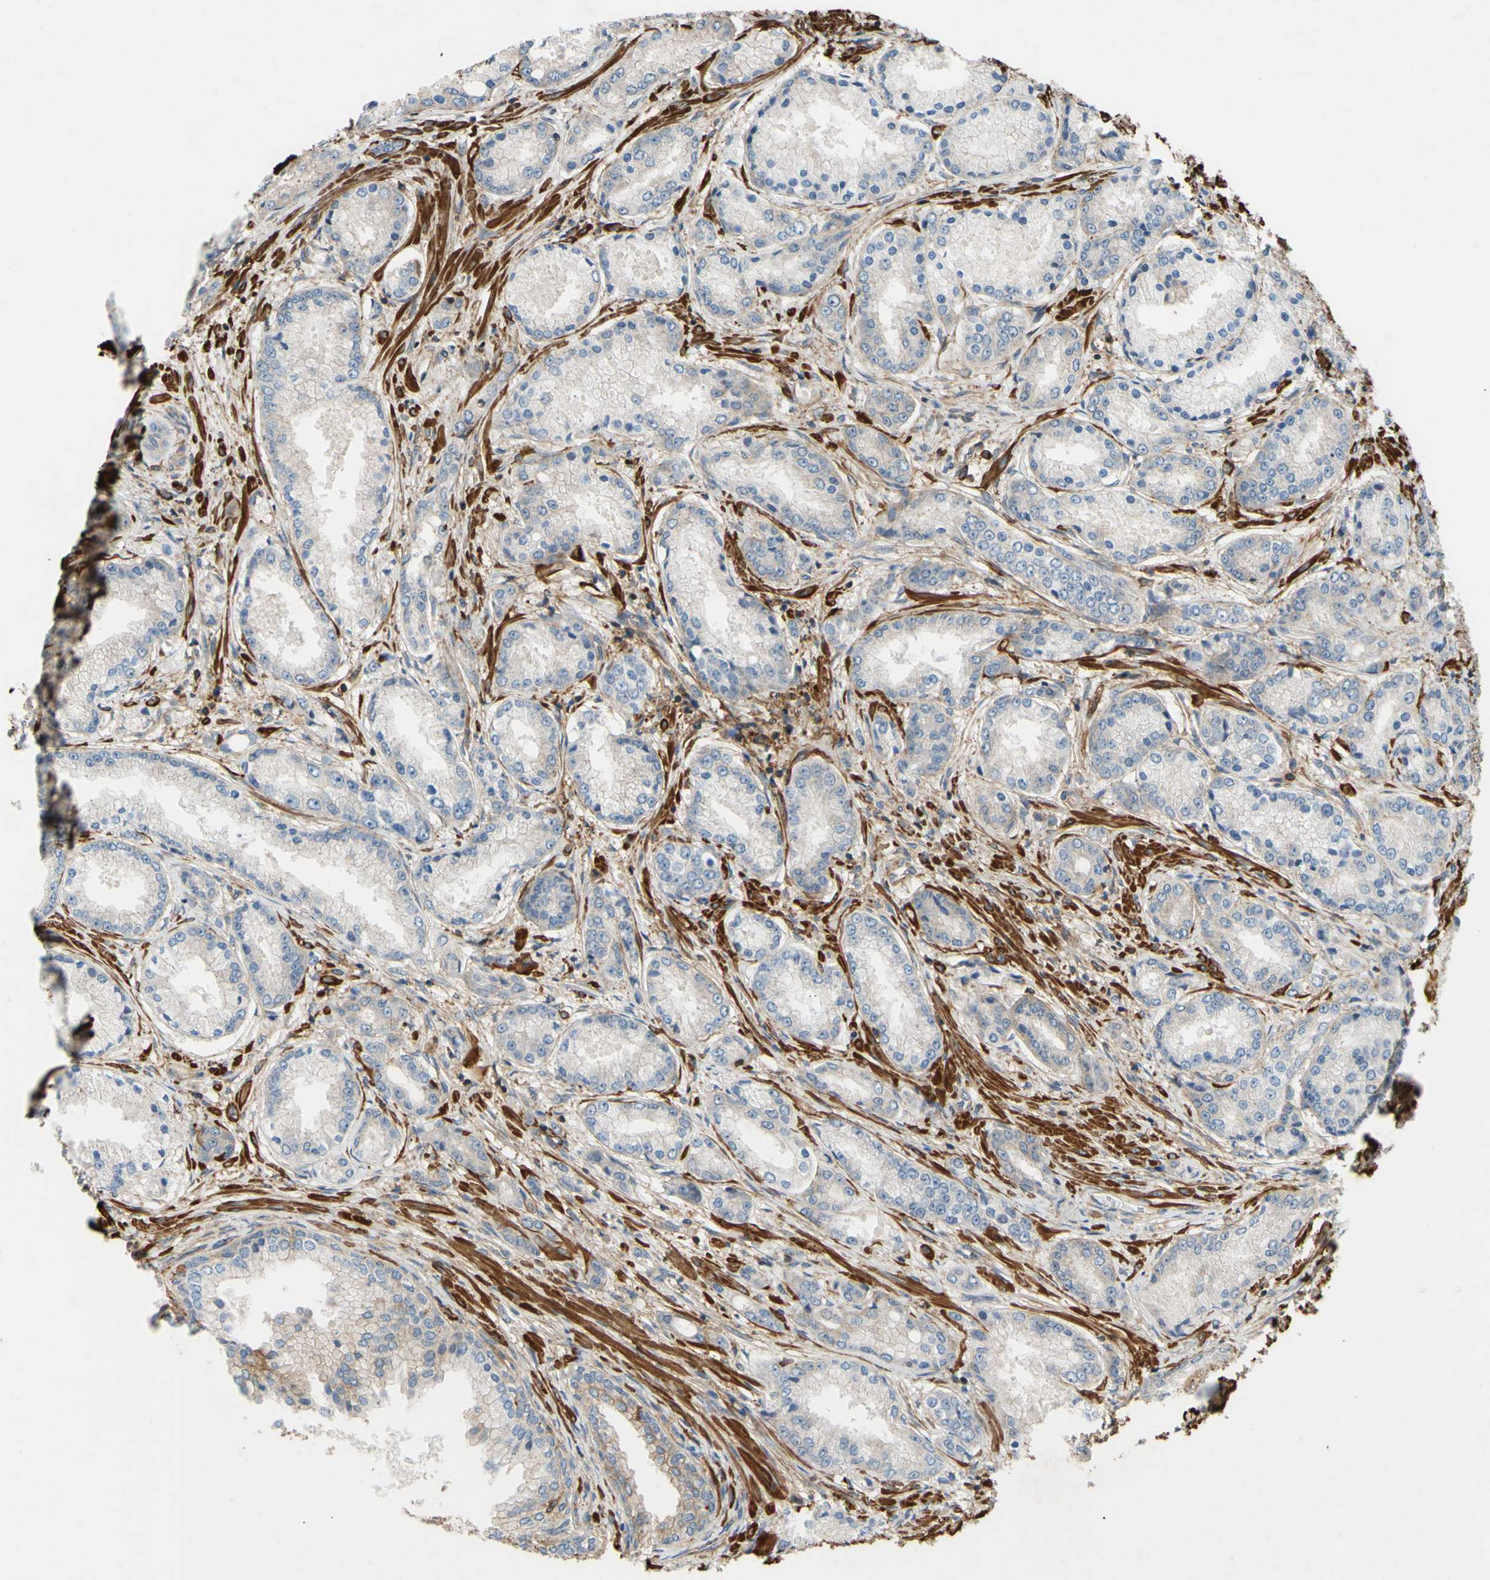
{"staining": {"intensity": "negative", "quantity": "none", "location": "none"}, "tissue": "prostate cancer", "cell_type": "Tumor cells", "image_type": "cancer", "snomed": [{"axis": "morphology", "description": "Adenocarcinoma, High grade"}, {"axis": "topography", "description": "Prostate"}], "caption": "Photomicrograph shows no significant protein staining in tumor cells of prostate cancer.", "gene": "ADD3", "patient": {"sex": "male", "age": 59}}